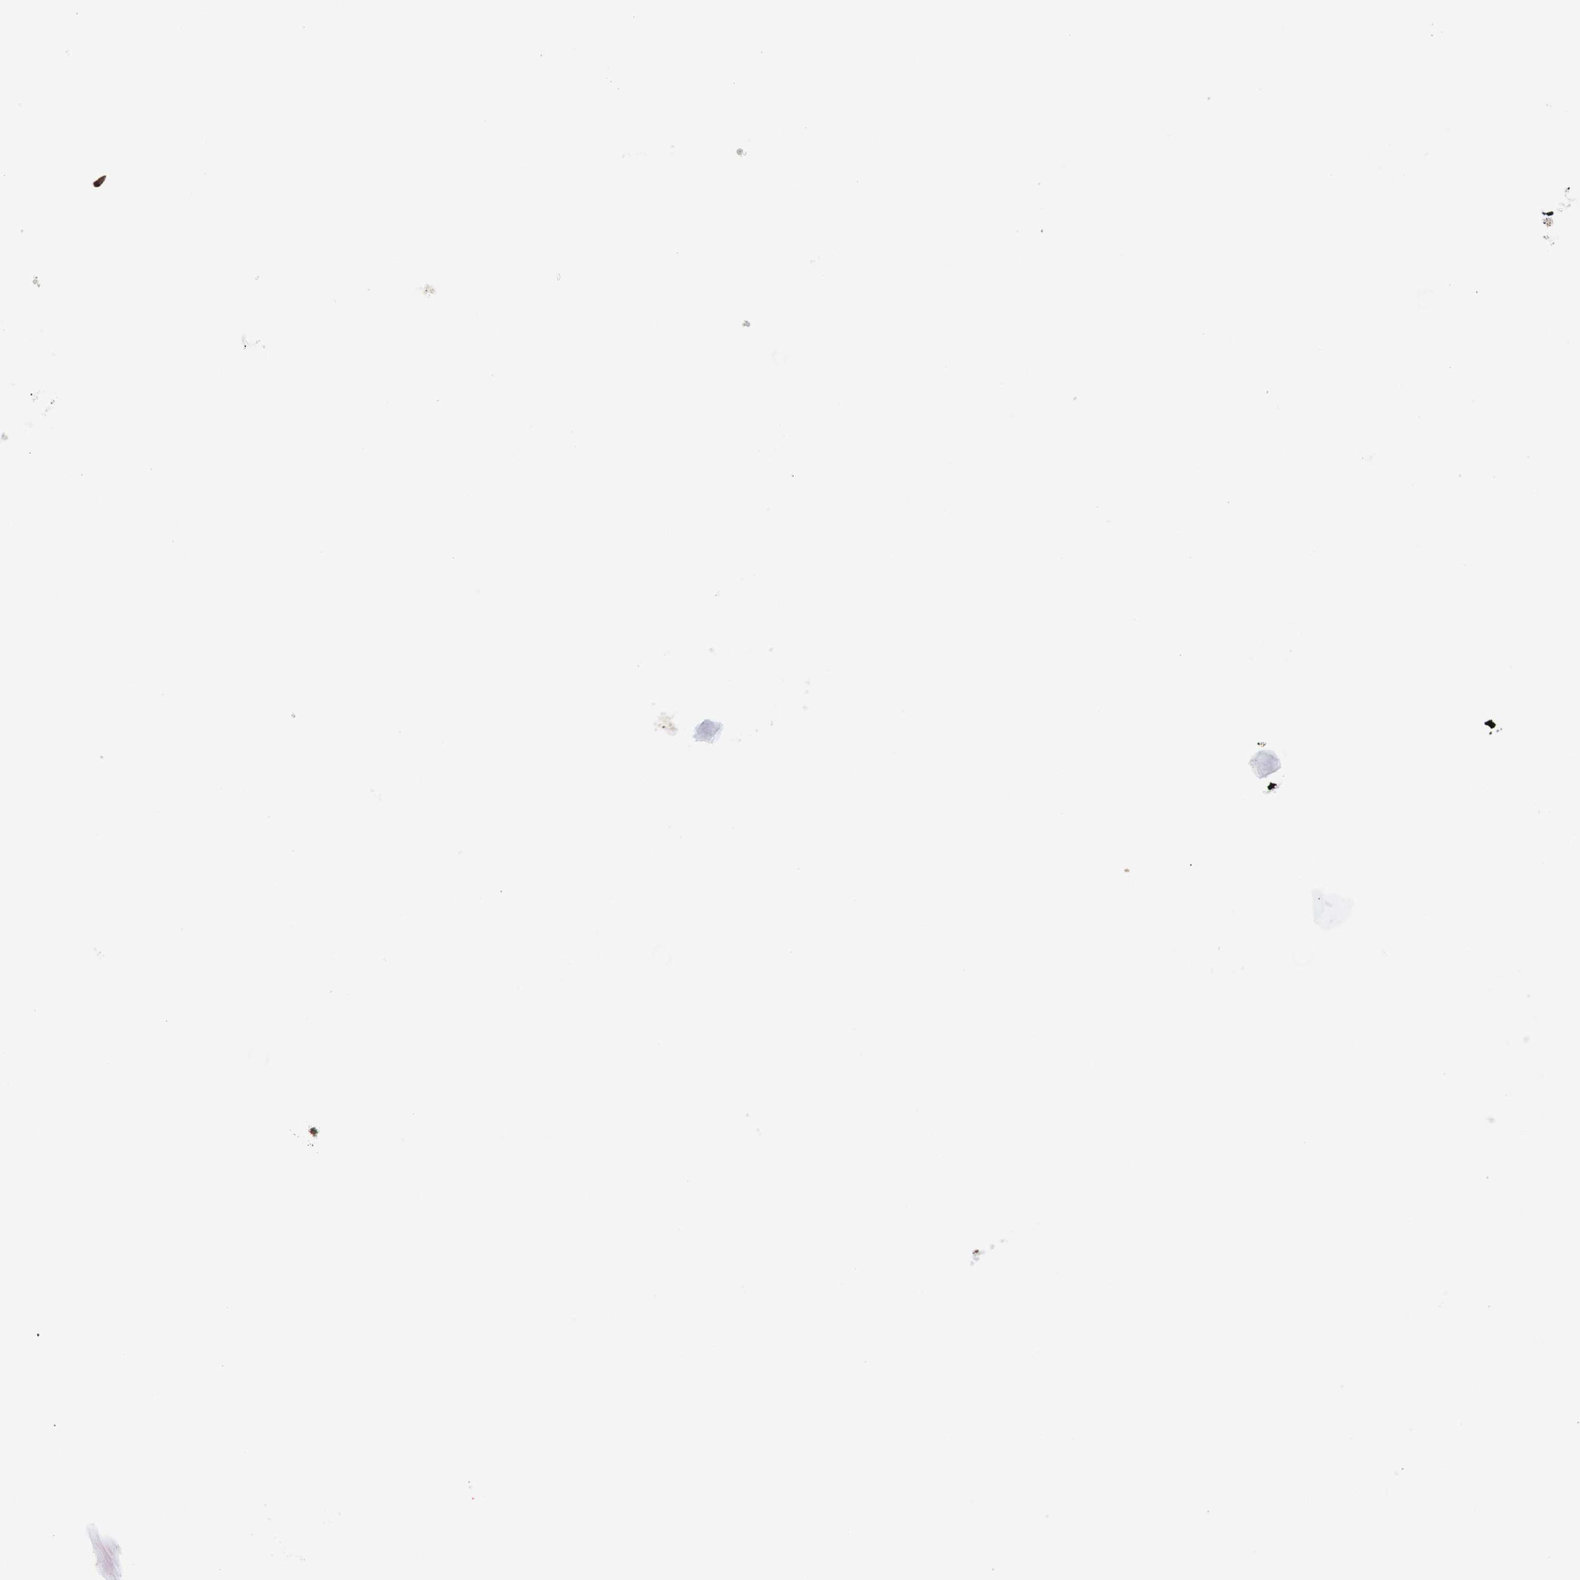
{"staining": {"intensity": "strong", "quantity": ">75%", "location": "nuclear"}, "tissue": "bone marrow", "cell_type": "Hematopoietic cells", "image_type": "normal", "snomed": [{"axis": "morphology", "description": "Normal tissue, NOS"}, {"axis": "morphology", "description": "Inflammation, NOS"}, {"axis": "topography", "description": "Bone marrow"}], "caption": "Hematopoietic cells demonstrate strong nuclear staining in about >75% of cells in normal bone marrow. (DAB (3,3'-diaminobenzidine) IHC, brown staining for protein, blue staining for nuclei).", "gene": "H1", "patient": {"sex": "male", "age": 43}}